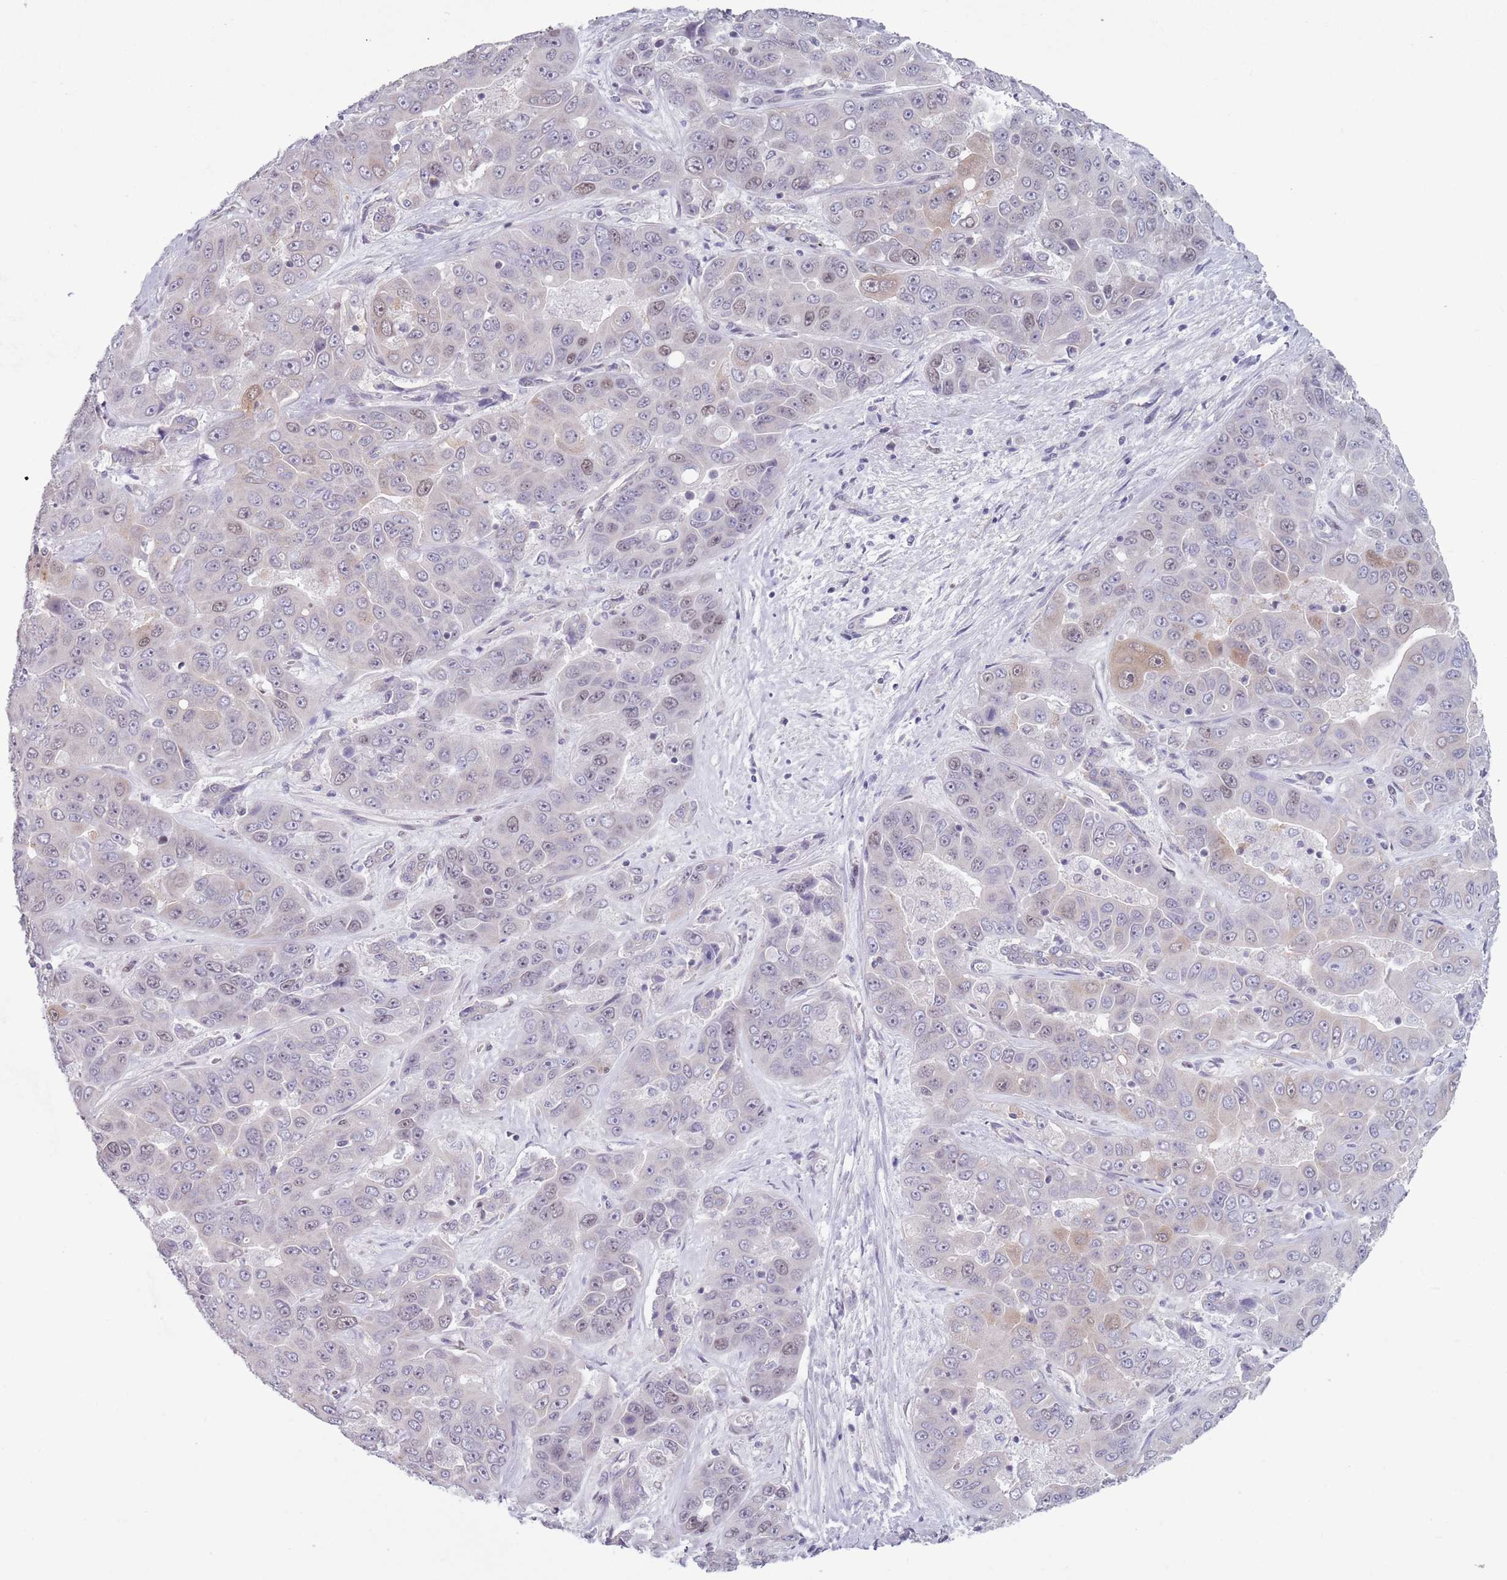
{"staining": {"intensity": "weak", "quantity": "<25%", "location": "cytoplasmic/membranous,nuclear"}, "tissue": "liver cancer", "cell_type": "Tumor cells", "image_type": "cancer", "snomed": [{"axis": "morphology", "description": "Cholangiocarcinoma"}, {"axis": "topography", "description": "Liver"}], "caption": "Immunohistochemistry histopathology image of neoplastic tissue: human liver cancer (cholangiocarcinoma) stained with DAB displays no significant protein staining in tumor cells.", "gene": "ZKSCAN2", "patient": {"sex": "female", "age": 52}}